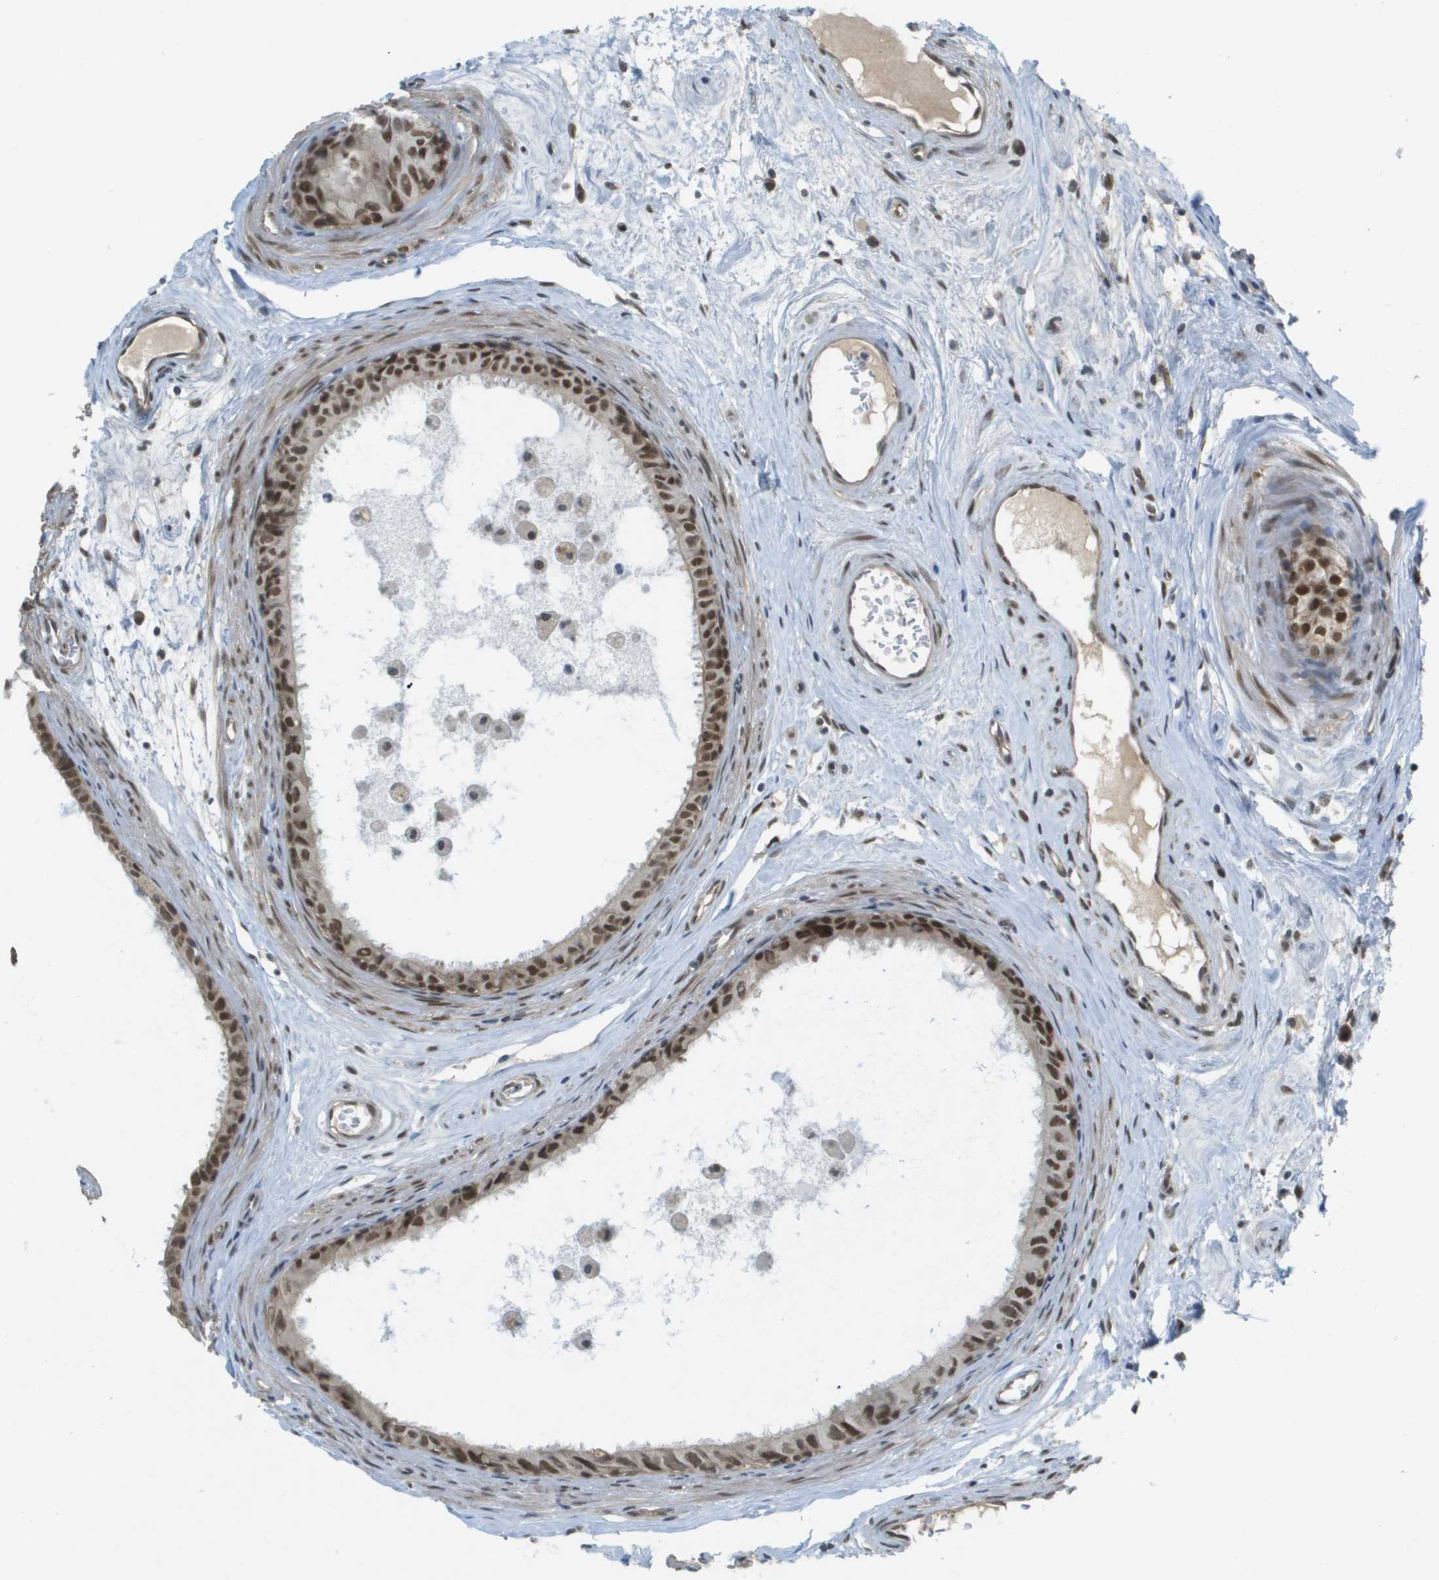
{"staining": {"intensity": "strong", "quantity": ">75%", "location": "nuclear"}, "tissue": "epididymis", "cell_type": "Glandular cells", "image_type": "normal", "snomed": [{"axis": "morphology", "description": "Normal tissue, NOS"}, {"axis": "morphology", "description": "Inflammation, NOS"}, {"axis": "topography", "description": "Epididymis"}], "caption": "High-magnification brightfield microscopy of unremarkable epididymis stained with DAB (3,3'-diaminobenzidine) (brown) and counterstained with hematoxylin (blue). glandular cells exhibit strong nuclear staining is appreciated in about>75% of cells. Using DAB (brown) and hematoxylin (blue) stains, captured at high magnification using brightfield microscopy.", "gene": "ARID1B", "patient": {"sex": "male", "age": 85}}